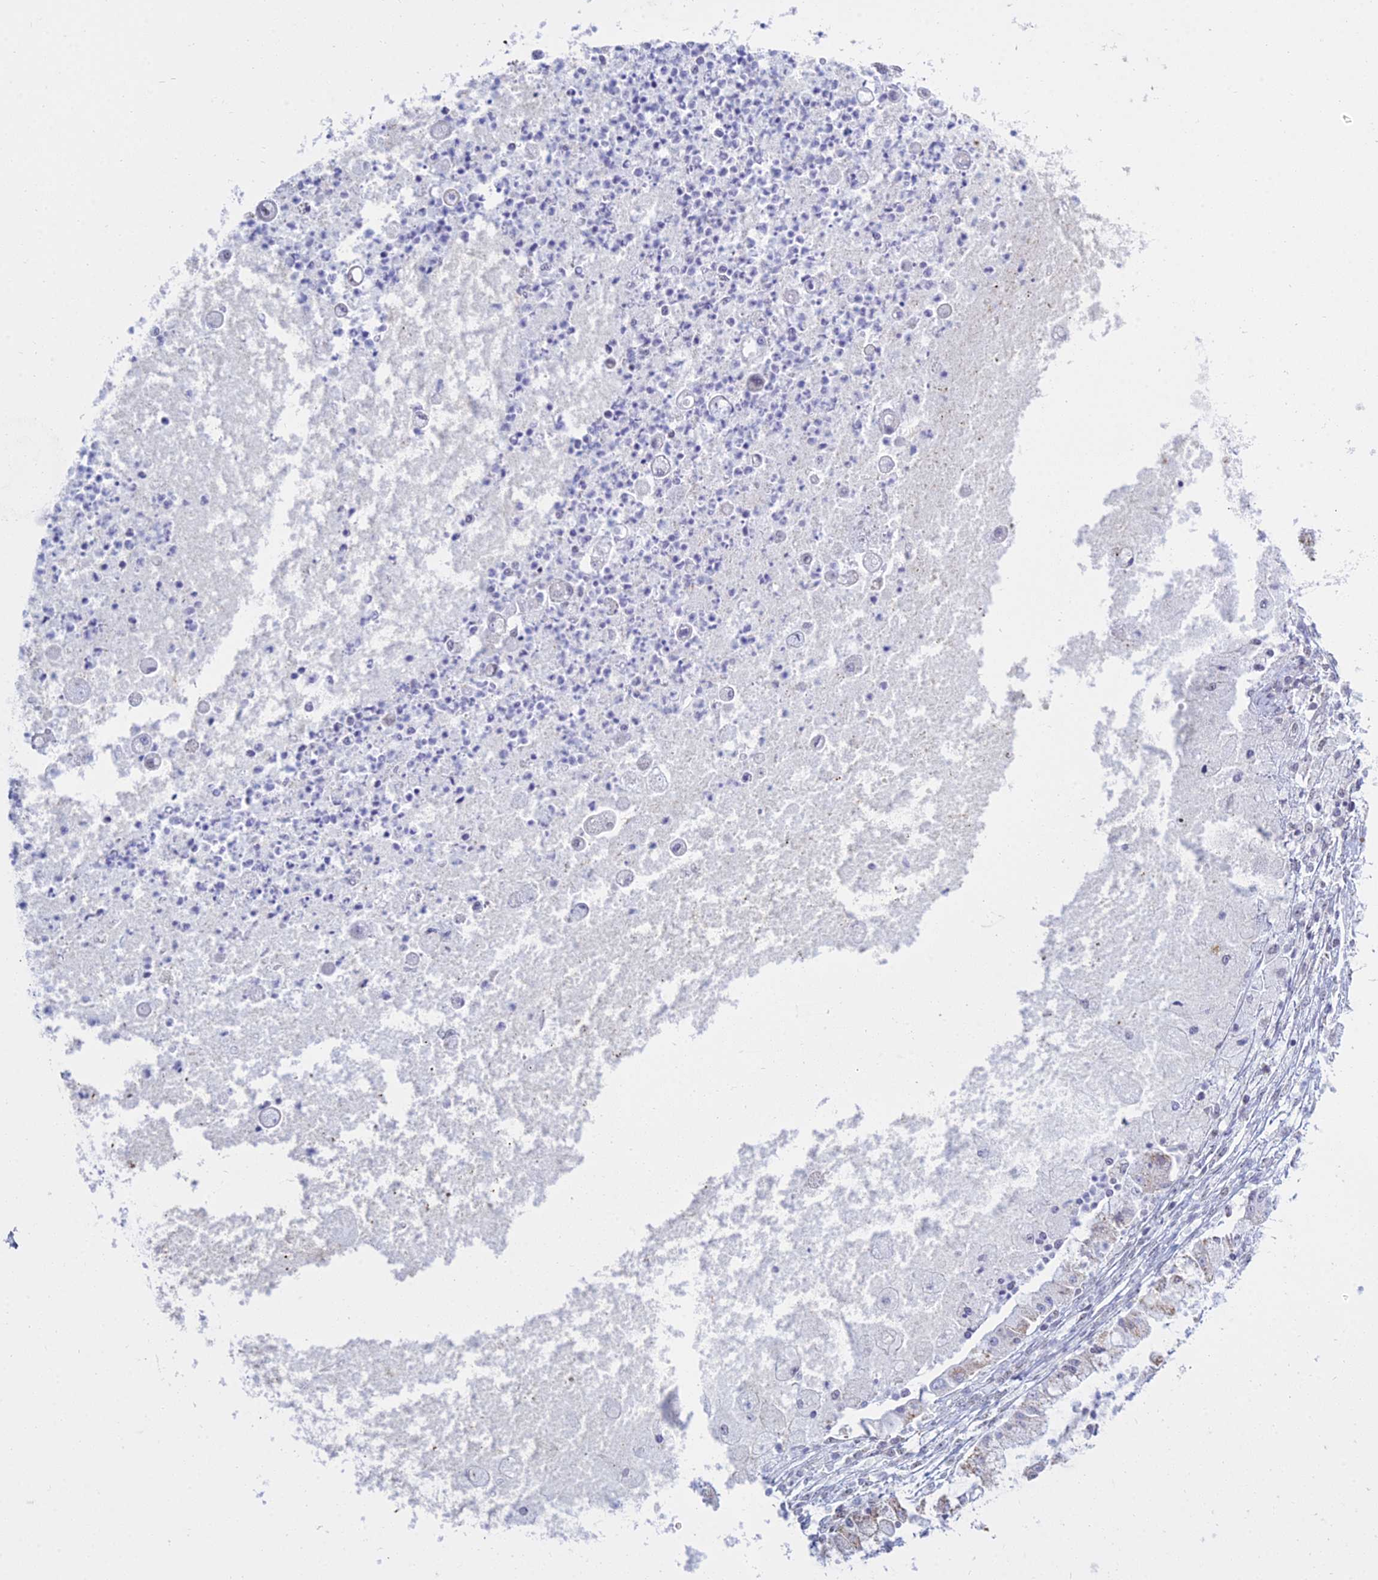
{"staining": {"intensity": "moderate", "quantity": "25%-75%", "location": "nuclear"}, "tissue": "ovarian cancer", "cell_type": "Tumor cells", "image_type": "cancer", "snomed": [{"axis": "morphology", "description": "Cystadenocarcinoma, mucinous, NOS"}, {"axis": "topography", "description": "Ovary"}], "caption": "Human ovarian cancer (mucinous cystadenocarcinoma) stained with a brown dye exhibits moderate nuclear positive positivity in approximately 25%-75% of tumor cells.", "gene": "KLF14", "patient": {"sex": "female", "age": 70}}